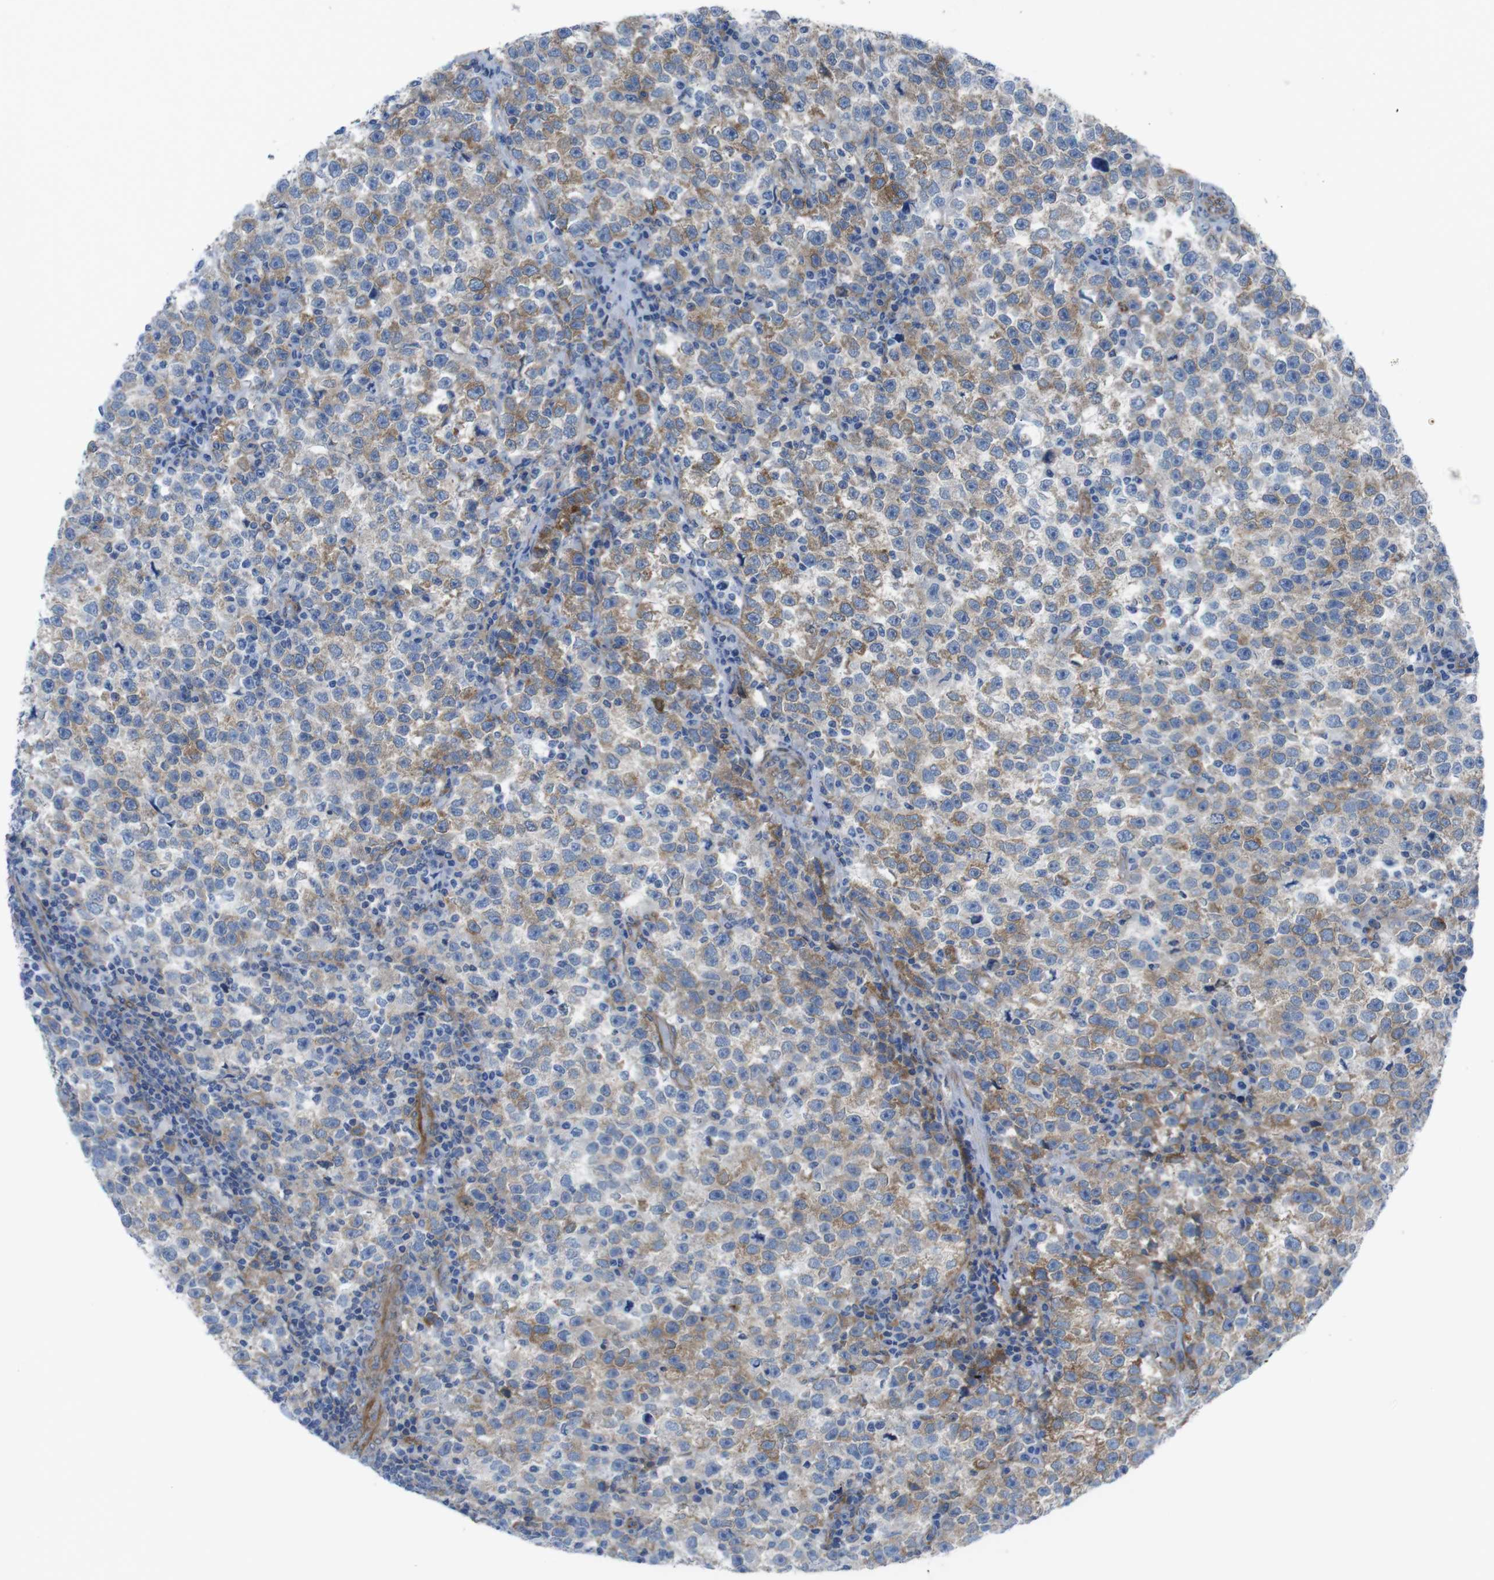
{"staining": {"intensity": "moderate", "quantity": "25%-75%", "location": "cytoplasmic/membranous"}, "tissue": "testis cancer", "cell_type": "Tumor cells", "image_type": "cancer", "snomed": [{"axis": "morphology", "description": "Seminoma, NOS"}, {"axis": "topography", "description": "Testis"}], "caption": "There is medium levels of moderate cytoplasmic/membranous staining in tumor cells of testis cancer (seminoma), as demonstrated by immunohistochemical staining (brown color).", "gene": "DIAPH2", "patient": {"sex": "male", "age": 43}}